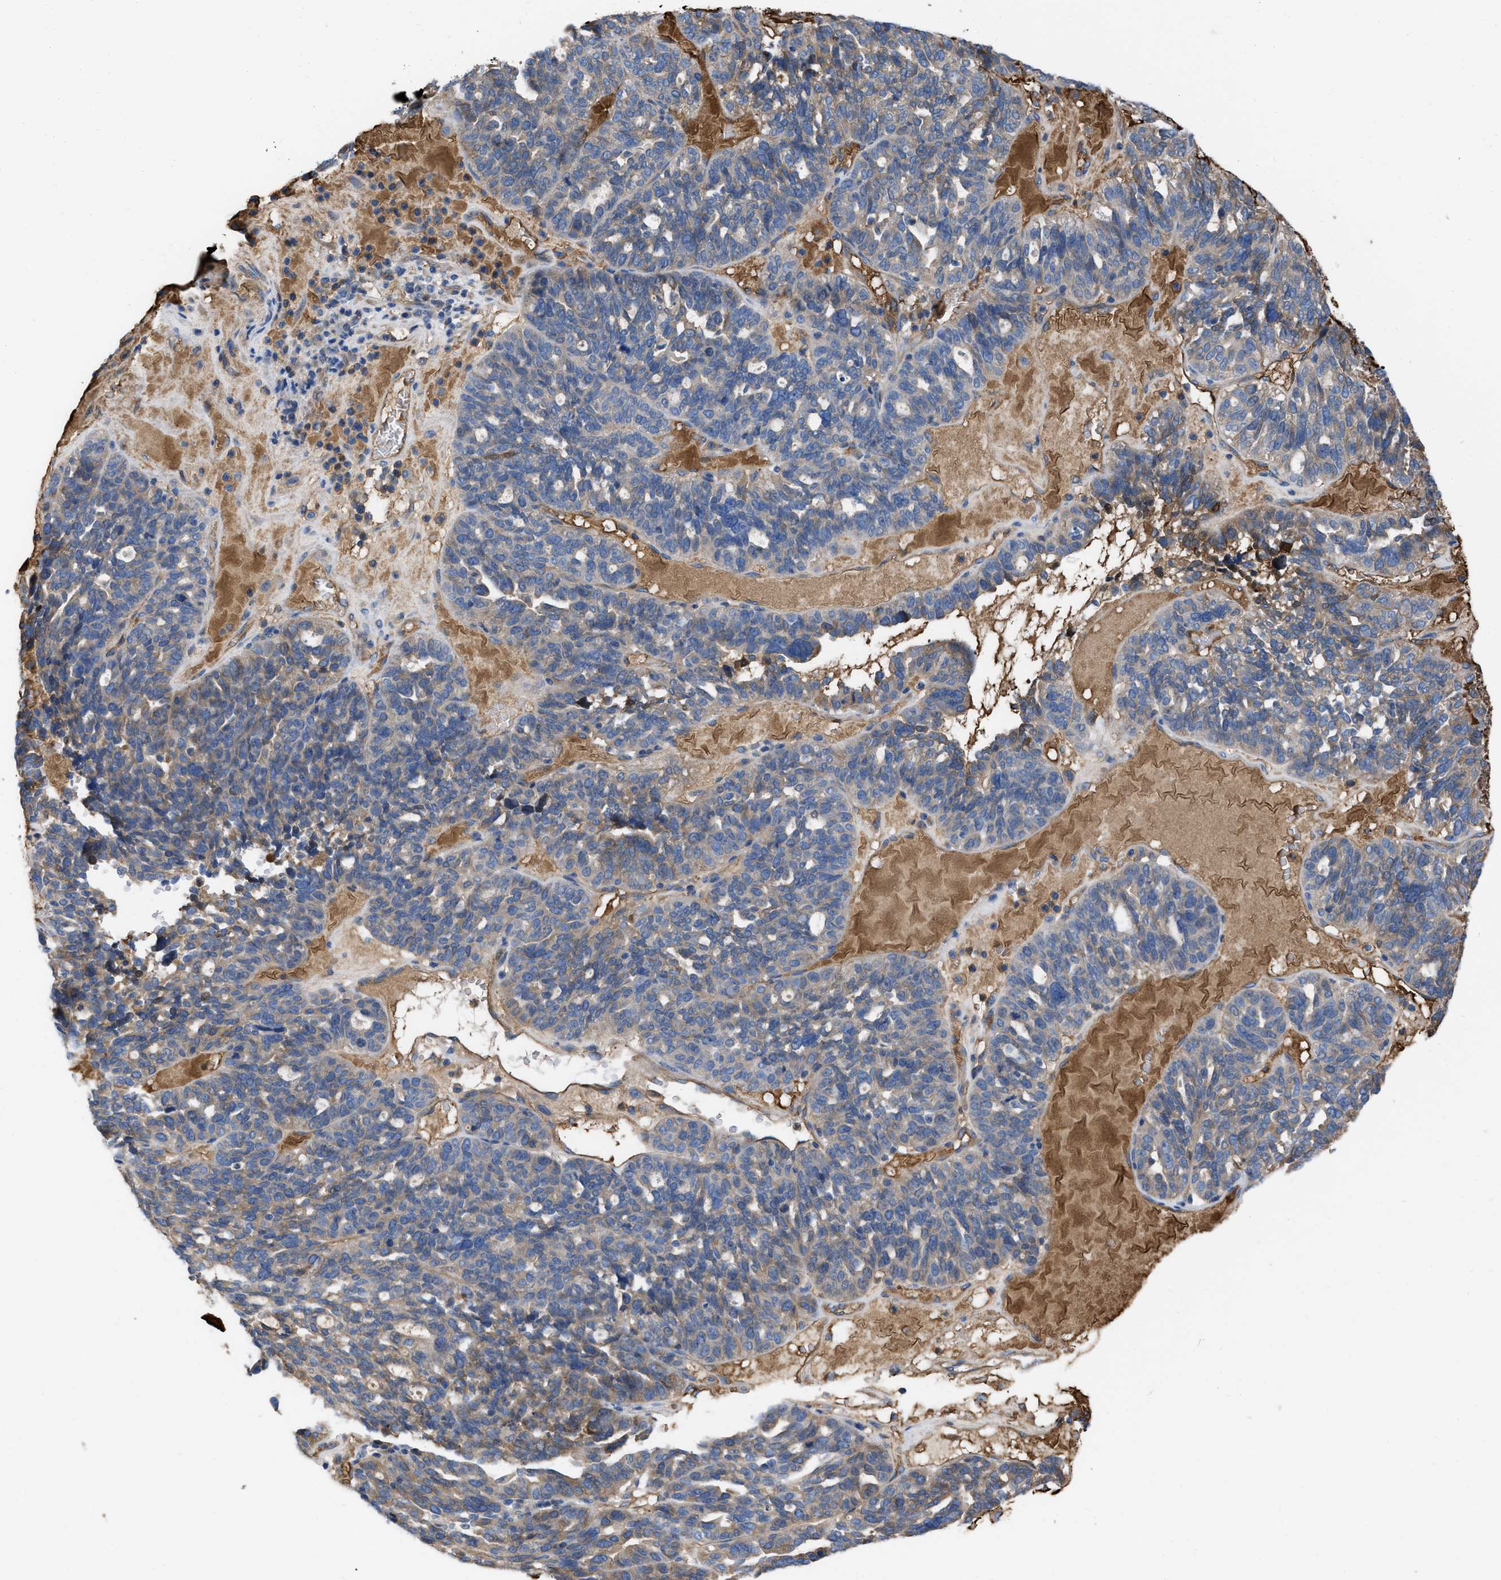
{"staining": {"intensity": "weak", "quantity": "25%-75%", "location": "cytoplasmic/membranous"}, "tissue": "ovarian cancer", "cell_type": "Tumor cells", "image_type": "cancer", "snomed": [{"axis": "morphology", "description": "Cystadenocarcinoma, serous, NOS"}, {"axis": "topography", "description": "Ovary"}], "caption": "Weak cytoplasmic/membranous protein staining is identified in about 25%-75% of tumor cells in serous cystadenocarcinoma (ovarian).", "gene": "TRIOBP", "patient": {"sex": "female", "age": 59}}